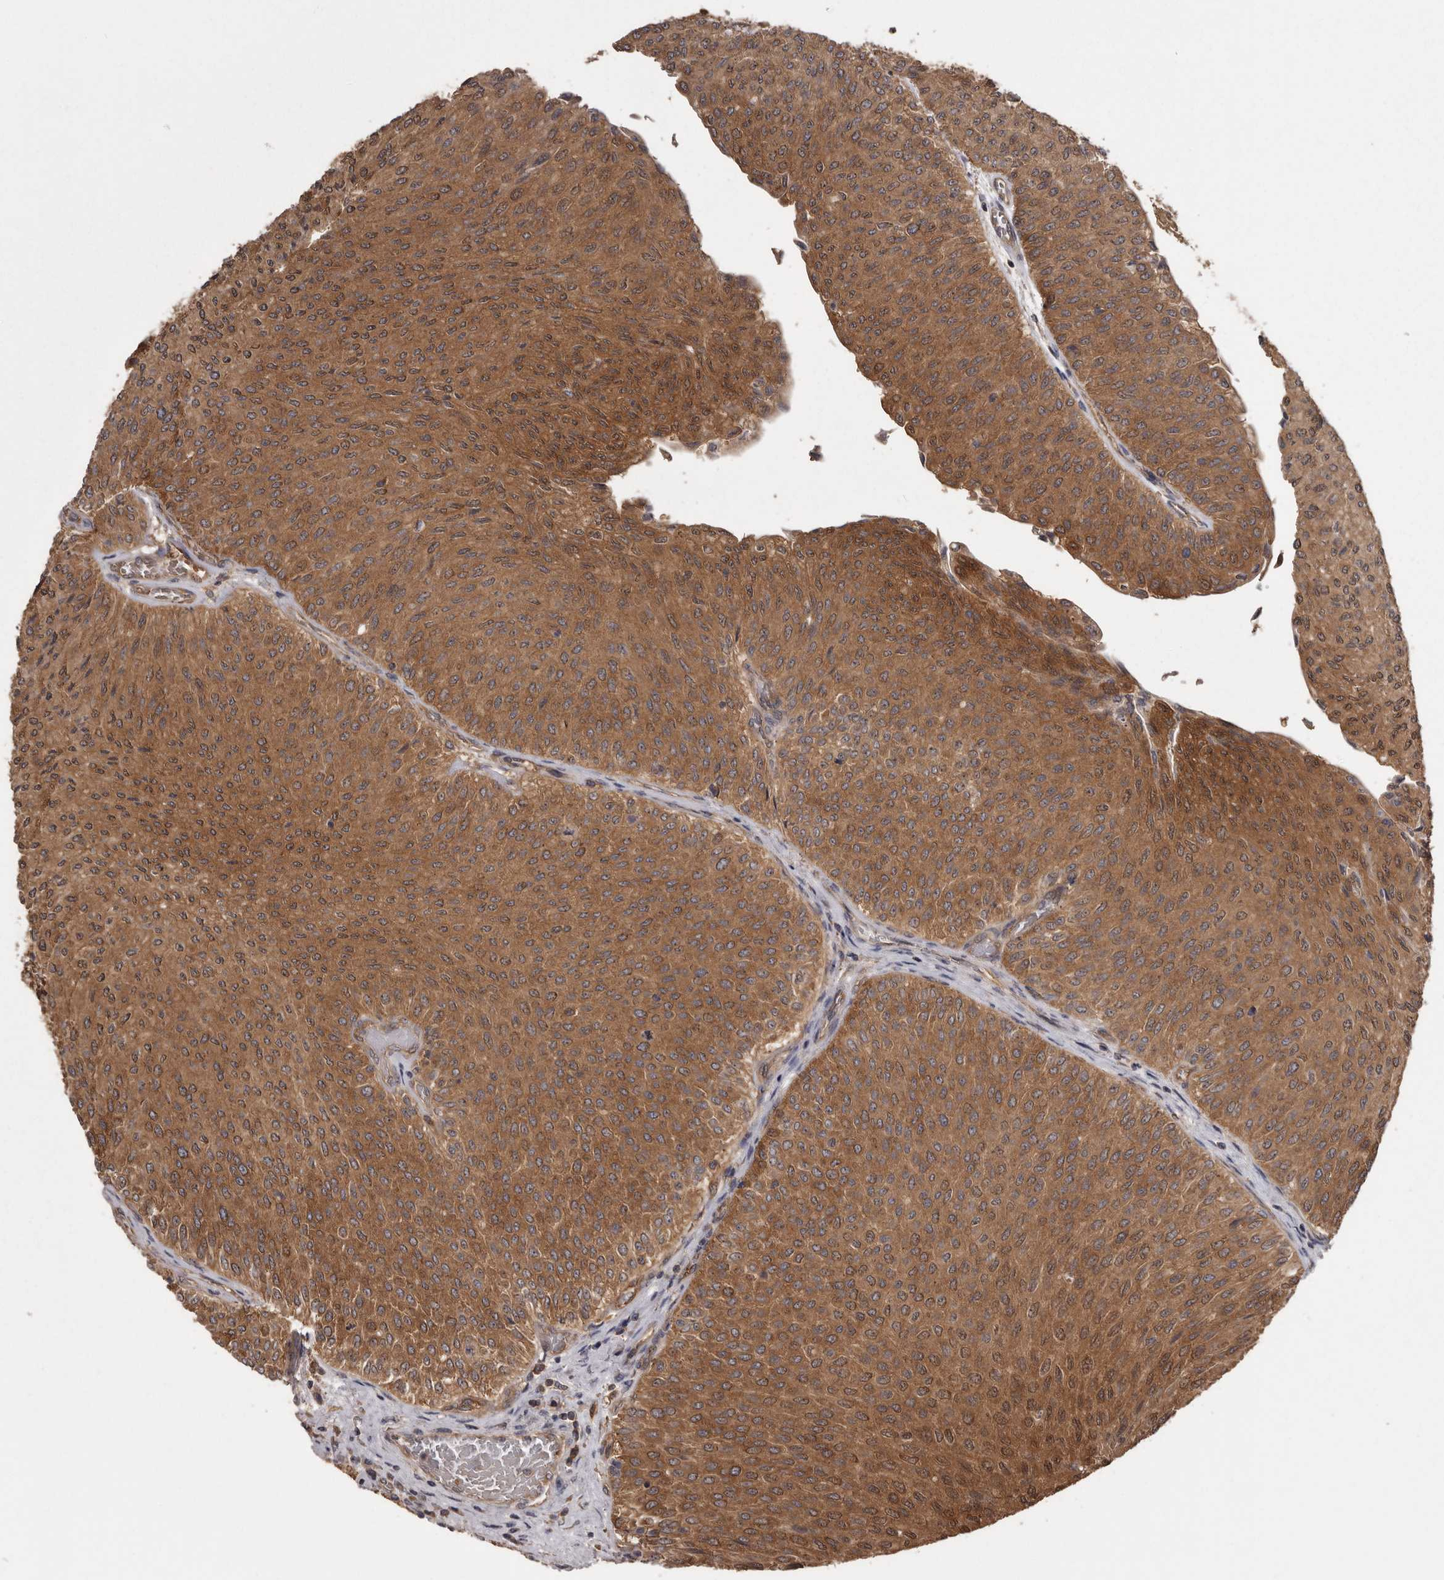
{"staining": {"intensity": "strong", "quantity": ">75%", "location": "cytoplasmic/membranous"}, "tissue": "urothelial cancer", "cell_type": "Tumor cells", "image_type": "cancer", "snomed": [{"axis": "morphology", "description": "Urothelial carcinoma, Low grade"}, {"axis": "topography", "description": "Urinary bladder"}], "caption": "There is high levels of strong cytoplasmic/membranous expression in tumor cells of urothelial carcinoma (low-grade), as demonstrated by immunohistochemical staining (brown color).", "gene": "DARS1", "patient": {"sex": "male", "age": 78}}